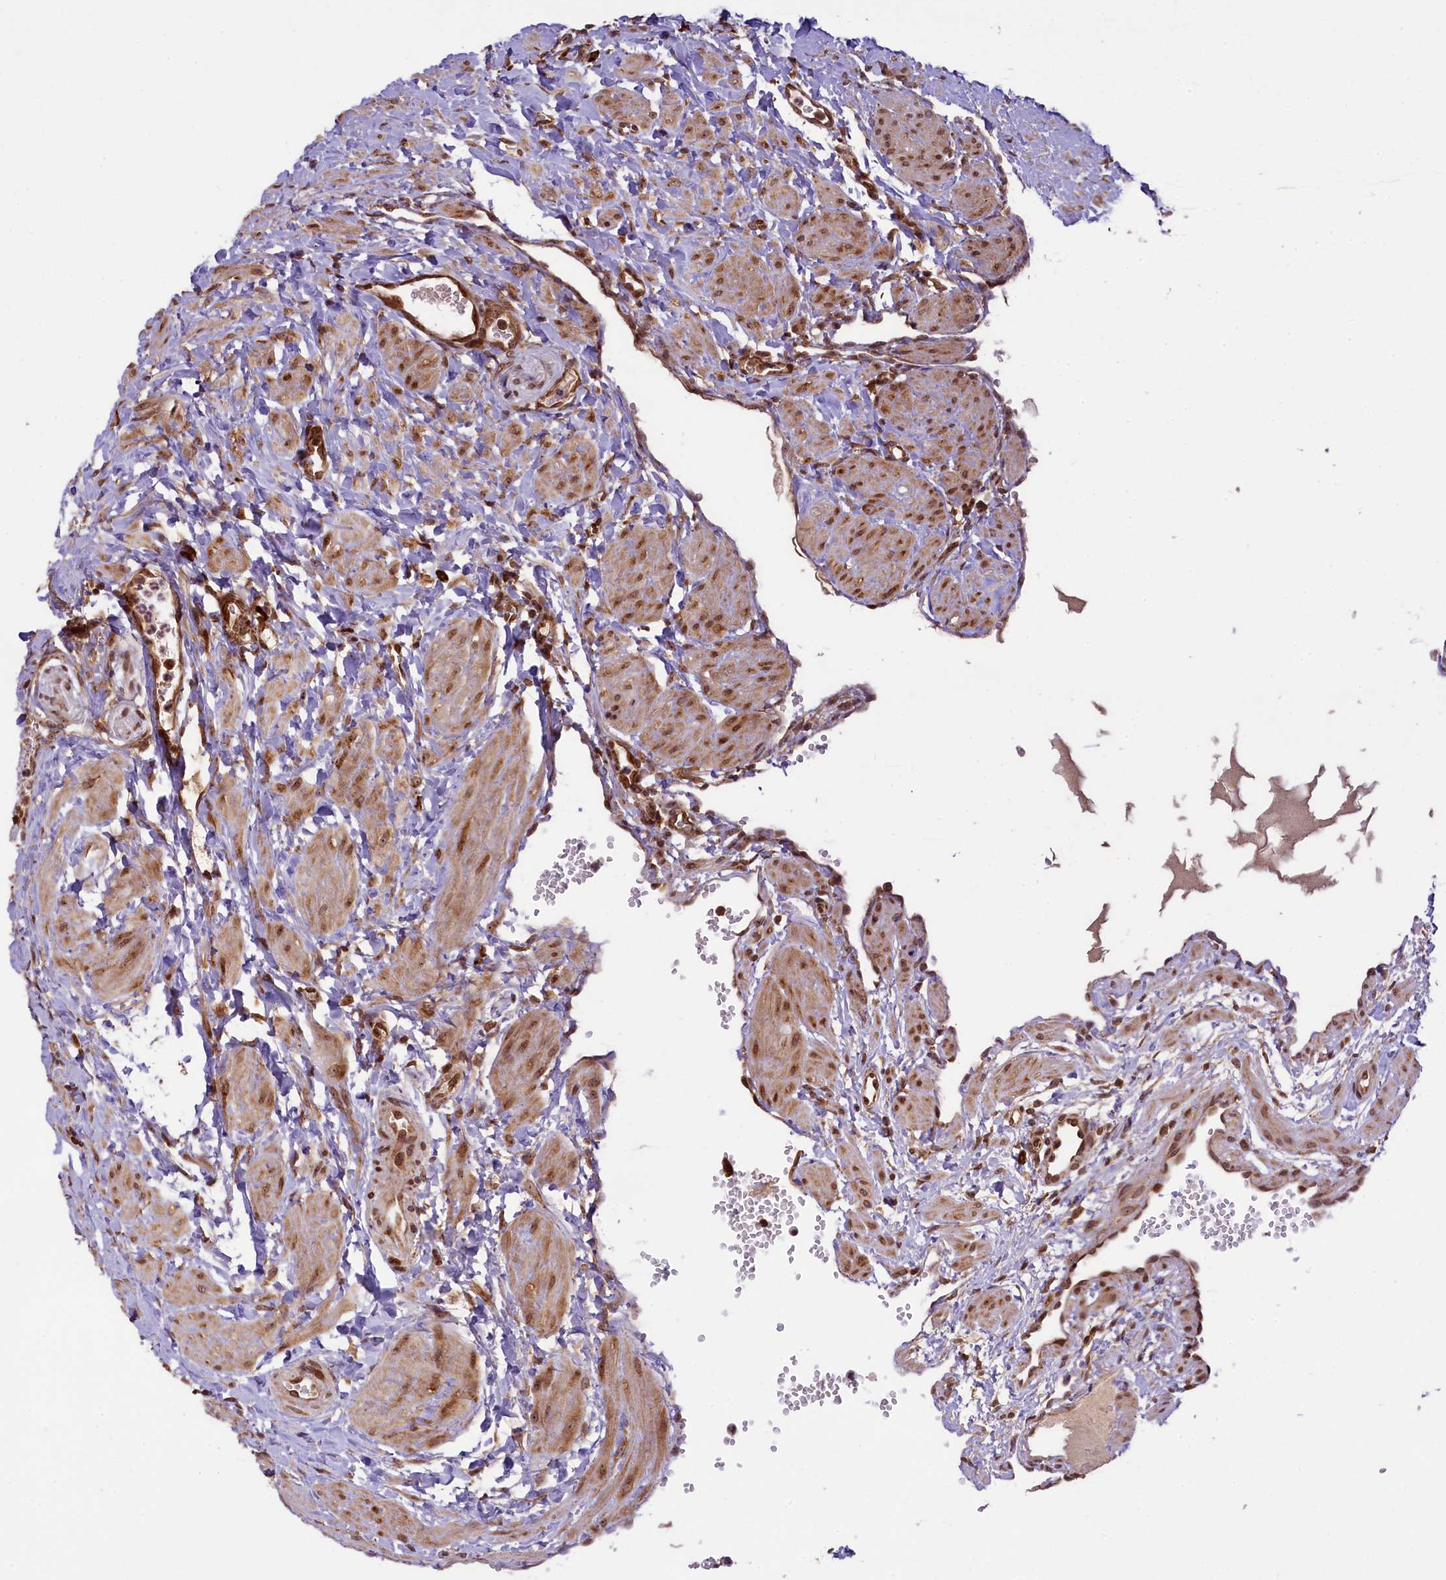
{"staining": {"intensity": "moderate", "quantity": ">75%", "location": "cytoplasmic/membranous"}, "tissue": "ovary", "cell_type": "Follicle cells", "image_type": "normal", "snomed": [{"axis": "morphology", "description": "Normal tissue, NOS"}, {"axis": "morphology", "description": "Cyst, NOS"}, {"axis": "topography", "description": "Ovary"}], "caption": "This photomicrograph demonstrates IHC staining of benign ovary, with medium moderate cytoplasmic/membranous expression in about >75% of follicle cells.", "gene": "LARP4", "patient": {"sex": "female", "age": 33}}